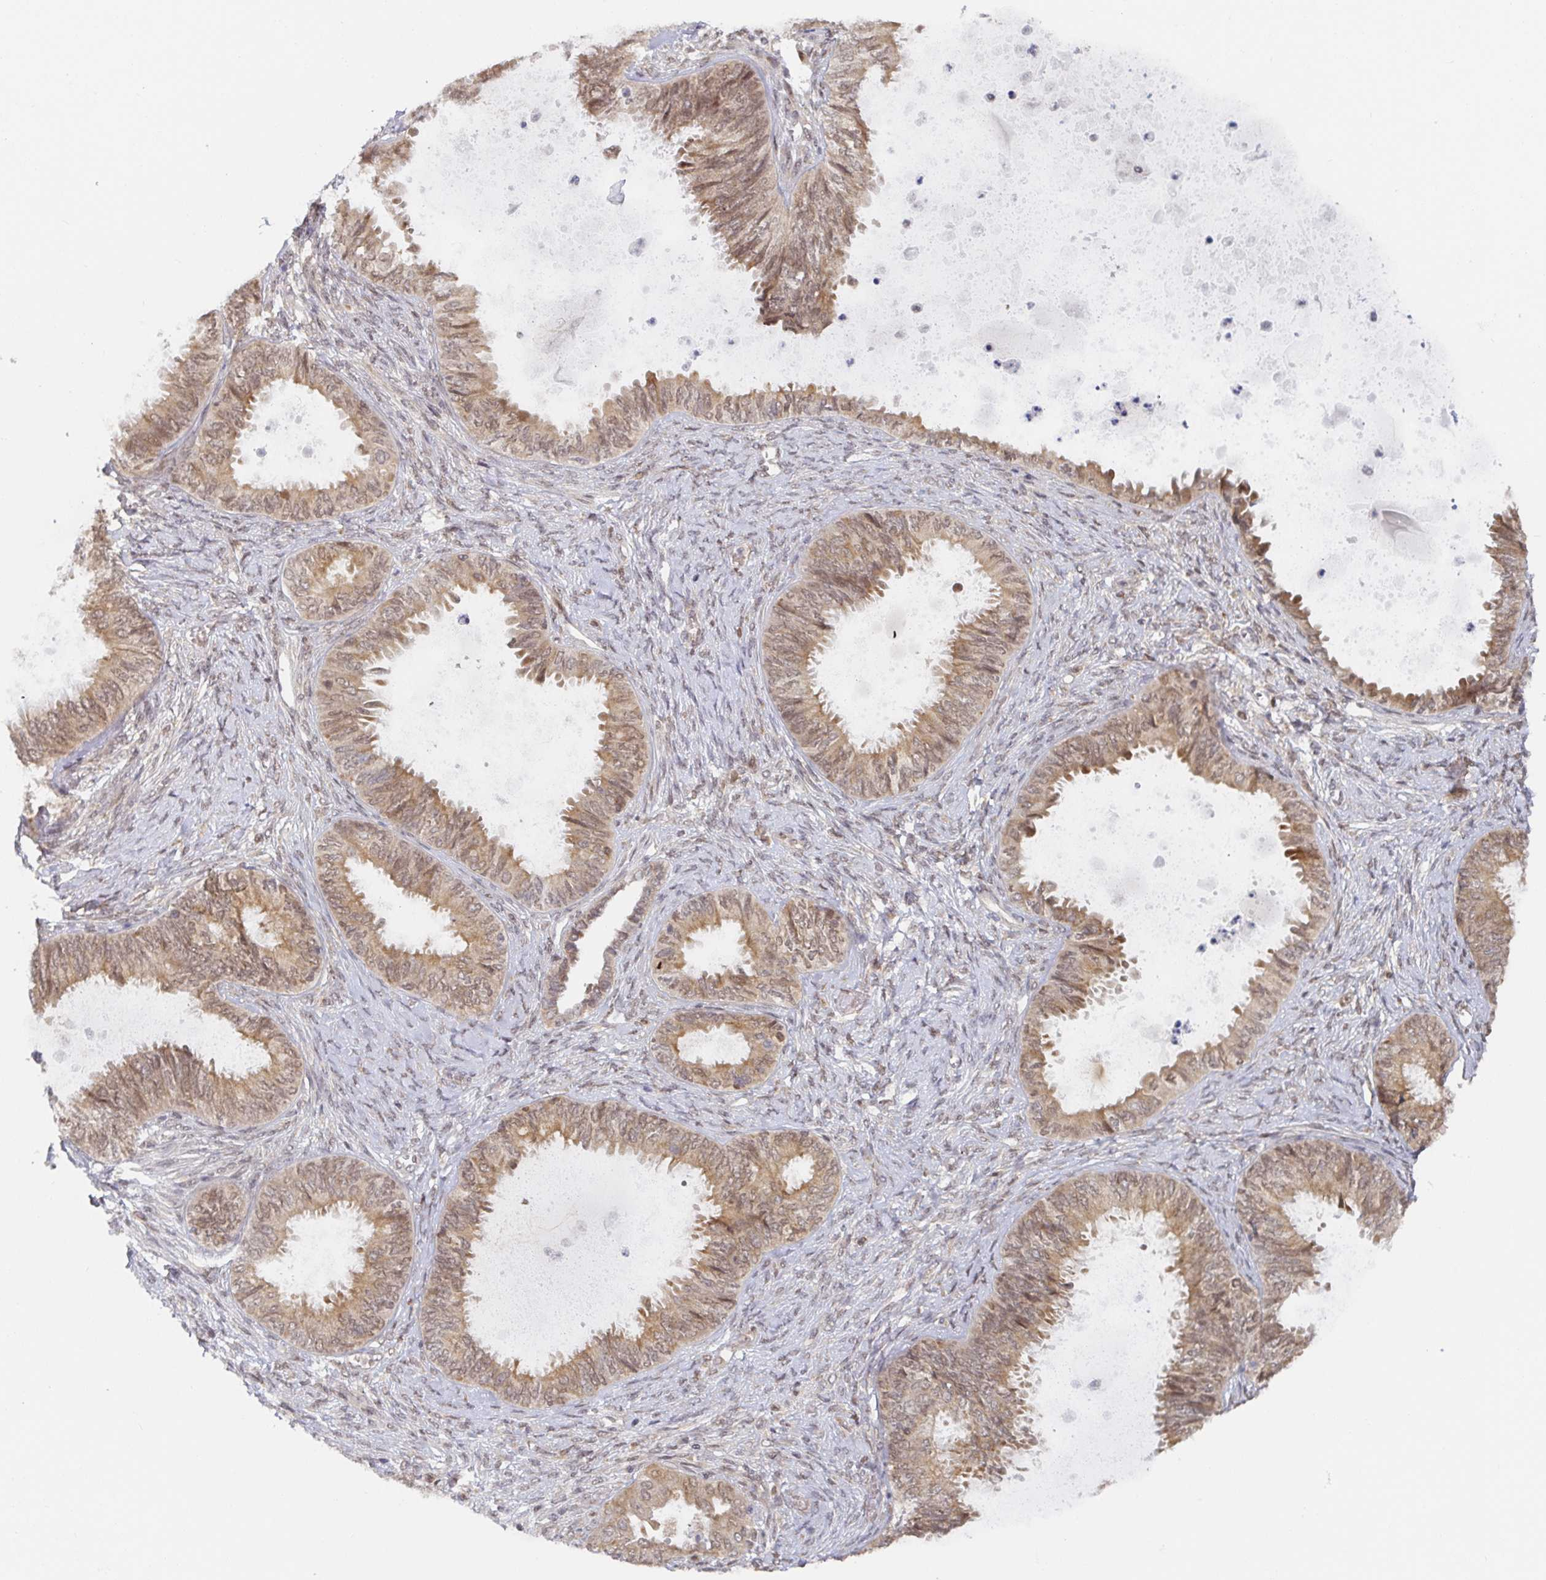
{"staining": {"intensity": "weak", "quantity": ">75%", "location": "cytoplasmic/membranous"}, "tissue": "ovarian cancer", "cell_type": "Tumor cells", "image_type": "cancer", "snomed": [{"axis": "morphology", "description": "Carcinoma, endometroid"}, {"axis": "topography", "description": "Ovary"}], "caption": "The image displays immunohistochemical staining of ovarian cancer (endometroid carcinoma). There is weak cytoplasmic/membranous expression is present in approximately >75% of tumor cells.", "gene": "ALG1", "patient": {"sex": "female", "age": 70}}